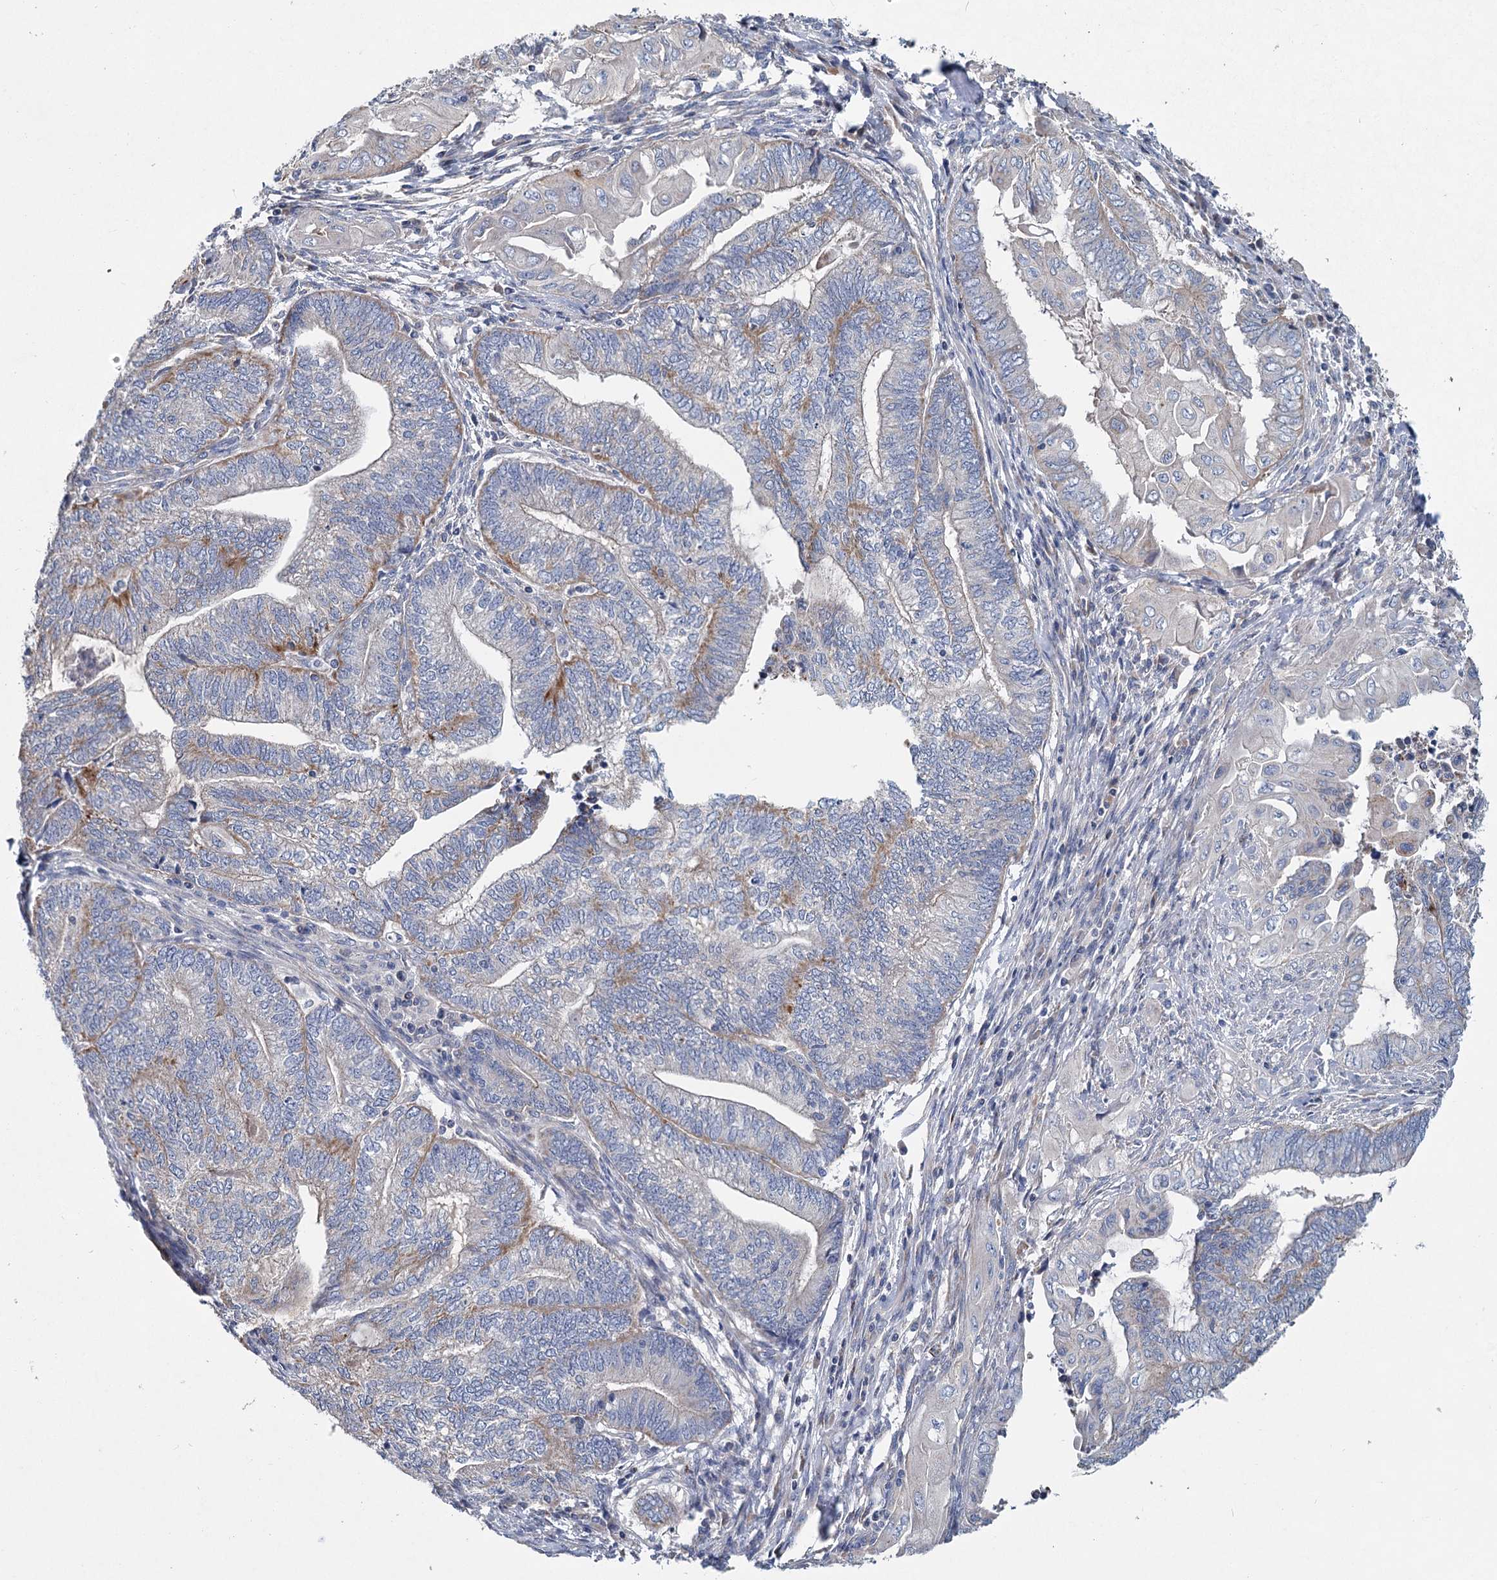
{"staining": {"intensity": "weak", "quantity": "<25%", "location": "cytoplasmic/membranous"}, "tissue": "endometrial cancer", "cell_type": "Tumor cells", "image_type": "cancer", "snomed": [{"axis": "morphology", "description": "Adenocarcinoma, NOS"}, {"axis": "topography", "description": "Uterus"}, {"axis": "topography", "description": "Endometrium"}], "caption": "An image of human endometrial adenocarcinoma is negative for staining in tumor cells.", "gene": "ANKRD16", "patient": {"sex": "female", "age": 70}}